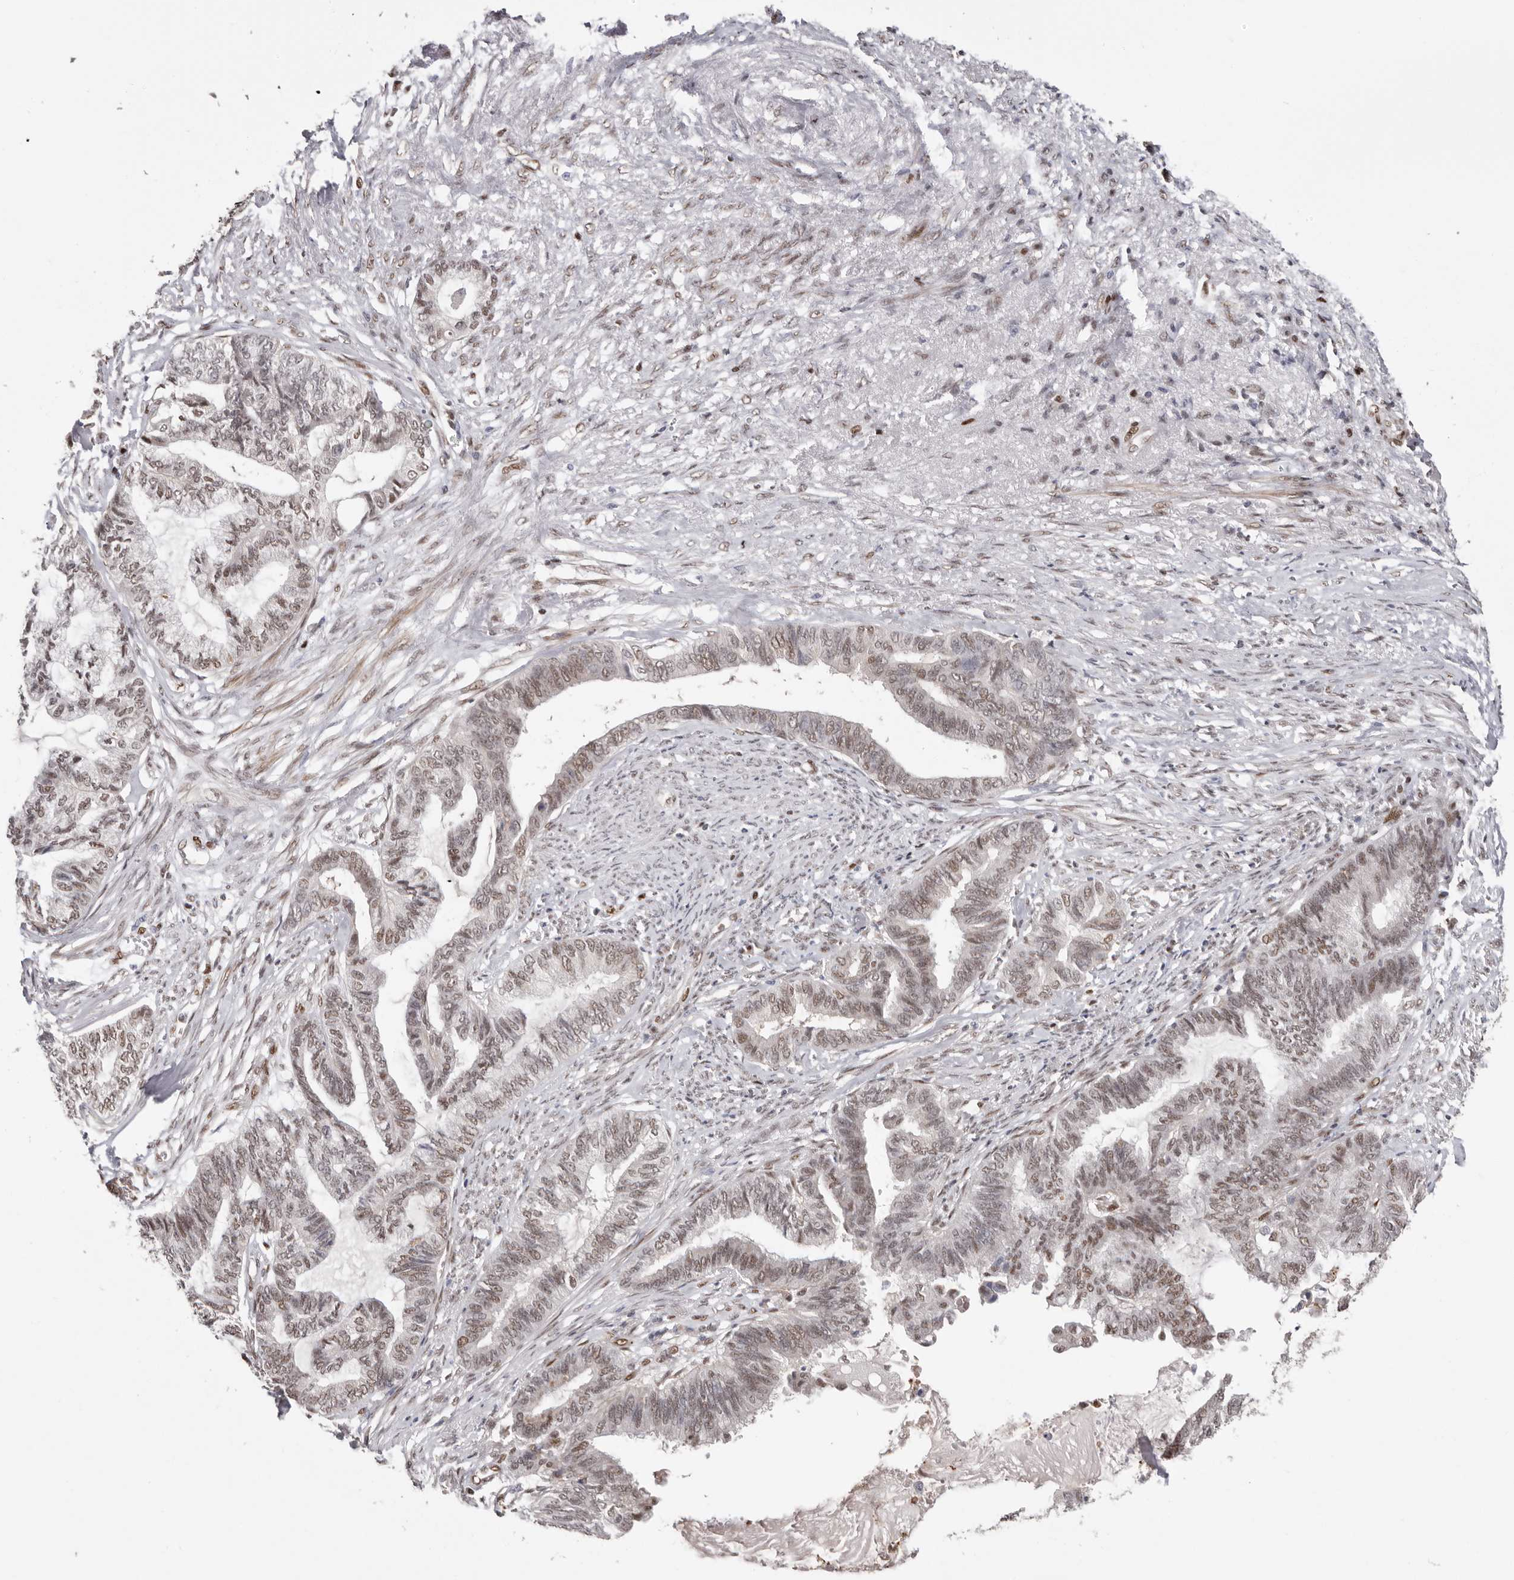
{"staining": {"intensity": "weak", "quantity": ">75%", "location": "nuclear"}, "tissue": "endometrial cancer", "cell_type": "Tumor cells", "image_type": "cancer", "snomed": [{"axis": "morphology", "description": "Adenocarcinoma, NOS"}, {"axis": "topography", "description": "Endometrium"}], "caption": "Endometrial cancer (adenocarcinoma) stained with a protein marker exhibits weak staining in tumor cells.", "gene": "SMAD7", "patient": {"sex": "female", "age": 86}}